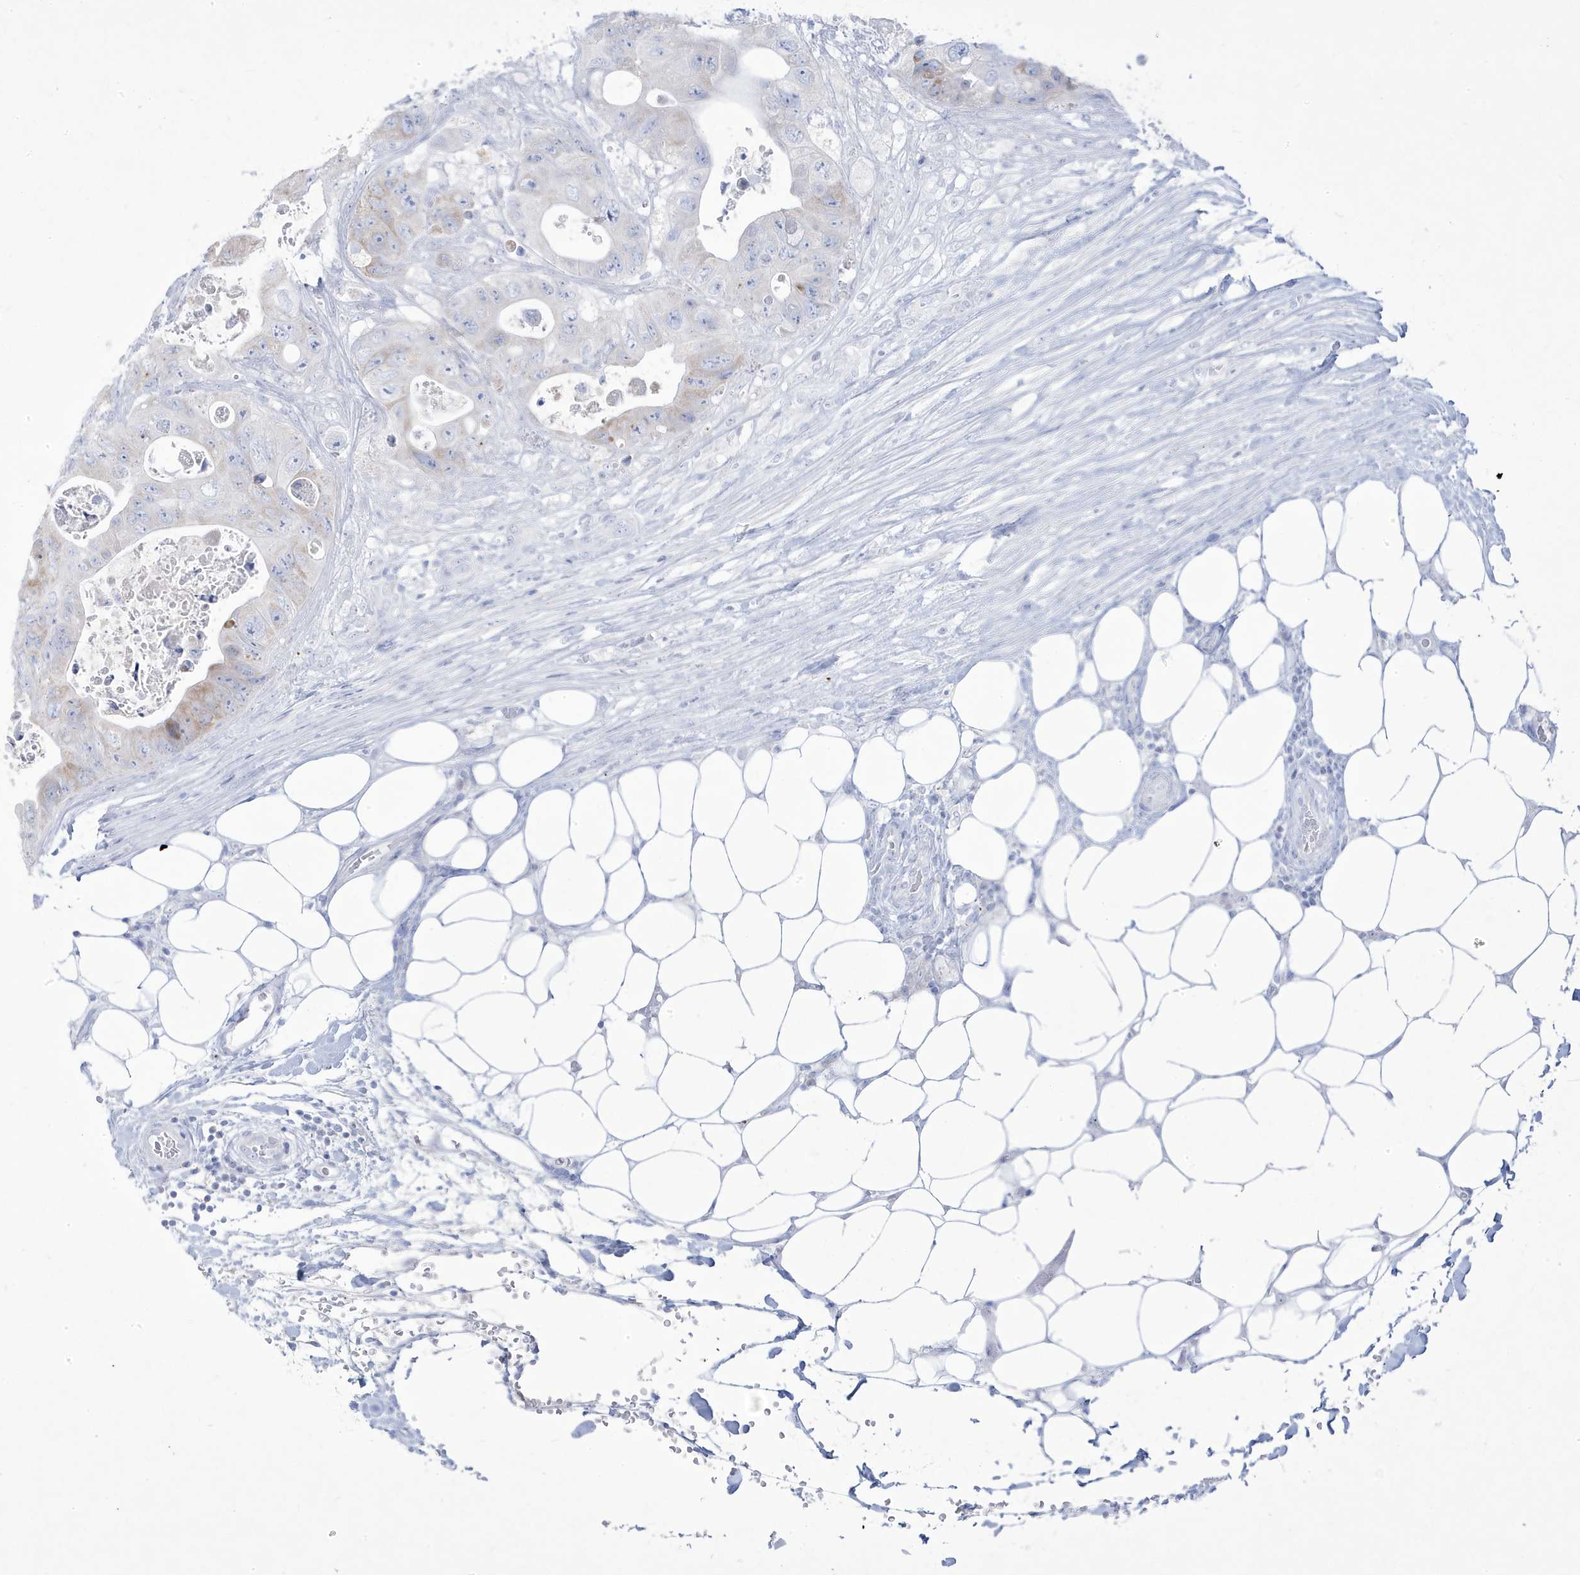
{"staining": {"intensity": "negative", "quantity": "none", "location": "none"}, "tissue": "colorectal cancer", "cell_type": "Tumor cells", "image_type": "cancer", "snomed": [{"axis": "morphology", "description": "Adenocarcinoma, NOS"}, {"axis": "topography", "description": "Colon"}], "caption": "The immunohistochemistry (IHC) histopathology image has no significant staining in tumor cells of colorectal adenocarcinoma tissue.", "gene": "ADAMTSL3", "patient": {"sex": "female", "age": 46}}